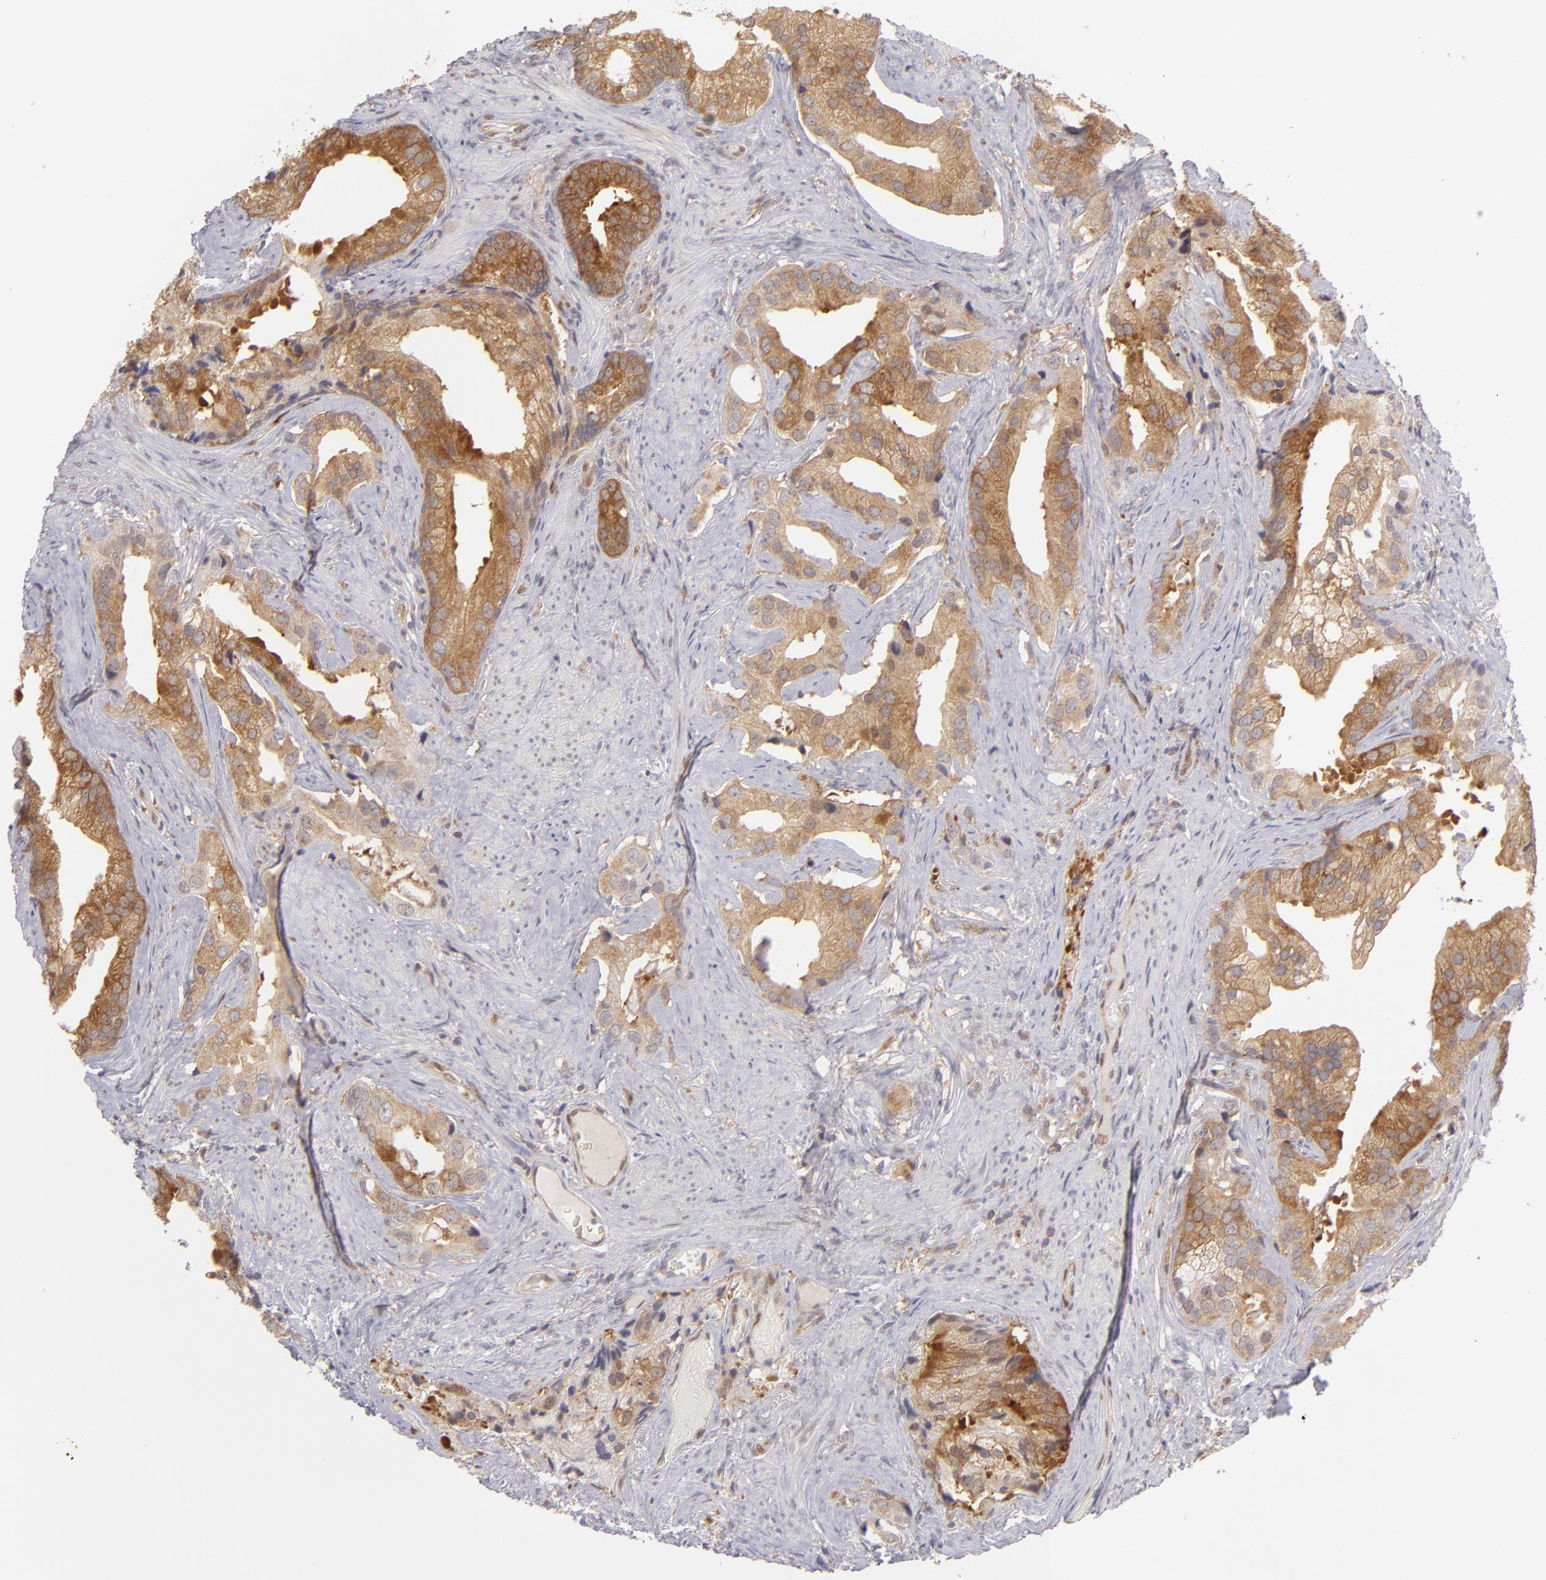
{"staining": {"intensity": "strong", "quantity": ">75%", "location": "cytoplasmic/membranous"}, "tissue": "prostate cancer", "cell_type": "Tumor cells", "image_type": "cancer", "snomed": [{"axis": "morphology", "description": "Adenocarcinoma, Low grade"}, {"axis": "topography", "description": "Prostate"}], "caption": "High-magnification brightfield microscopy of prostate cancer stained with DAB (3,3'-diaminobenzidine) (brown) and counterstained with hematoxylin (blue). tumor cells exhibit strong cytoplasmic/membranous positivity is seen in about>75% of cells.", "gene": "PTPN13", "patient": {"sex": "male", "age": 71}}